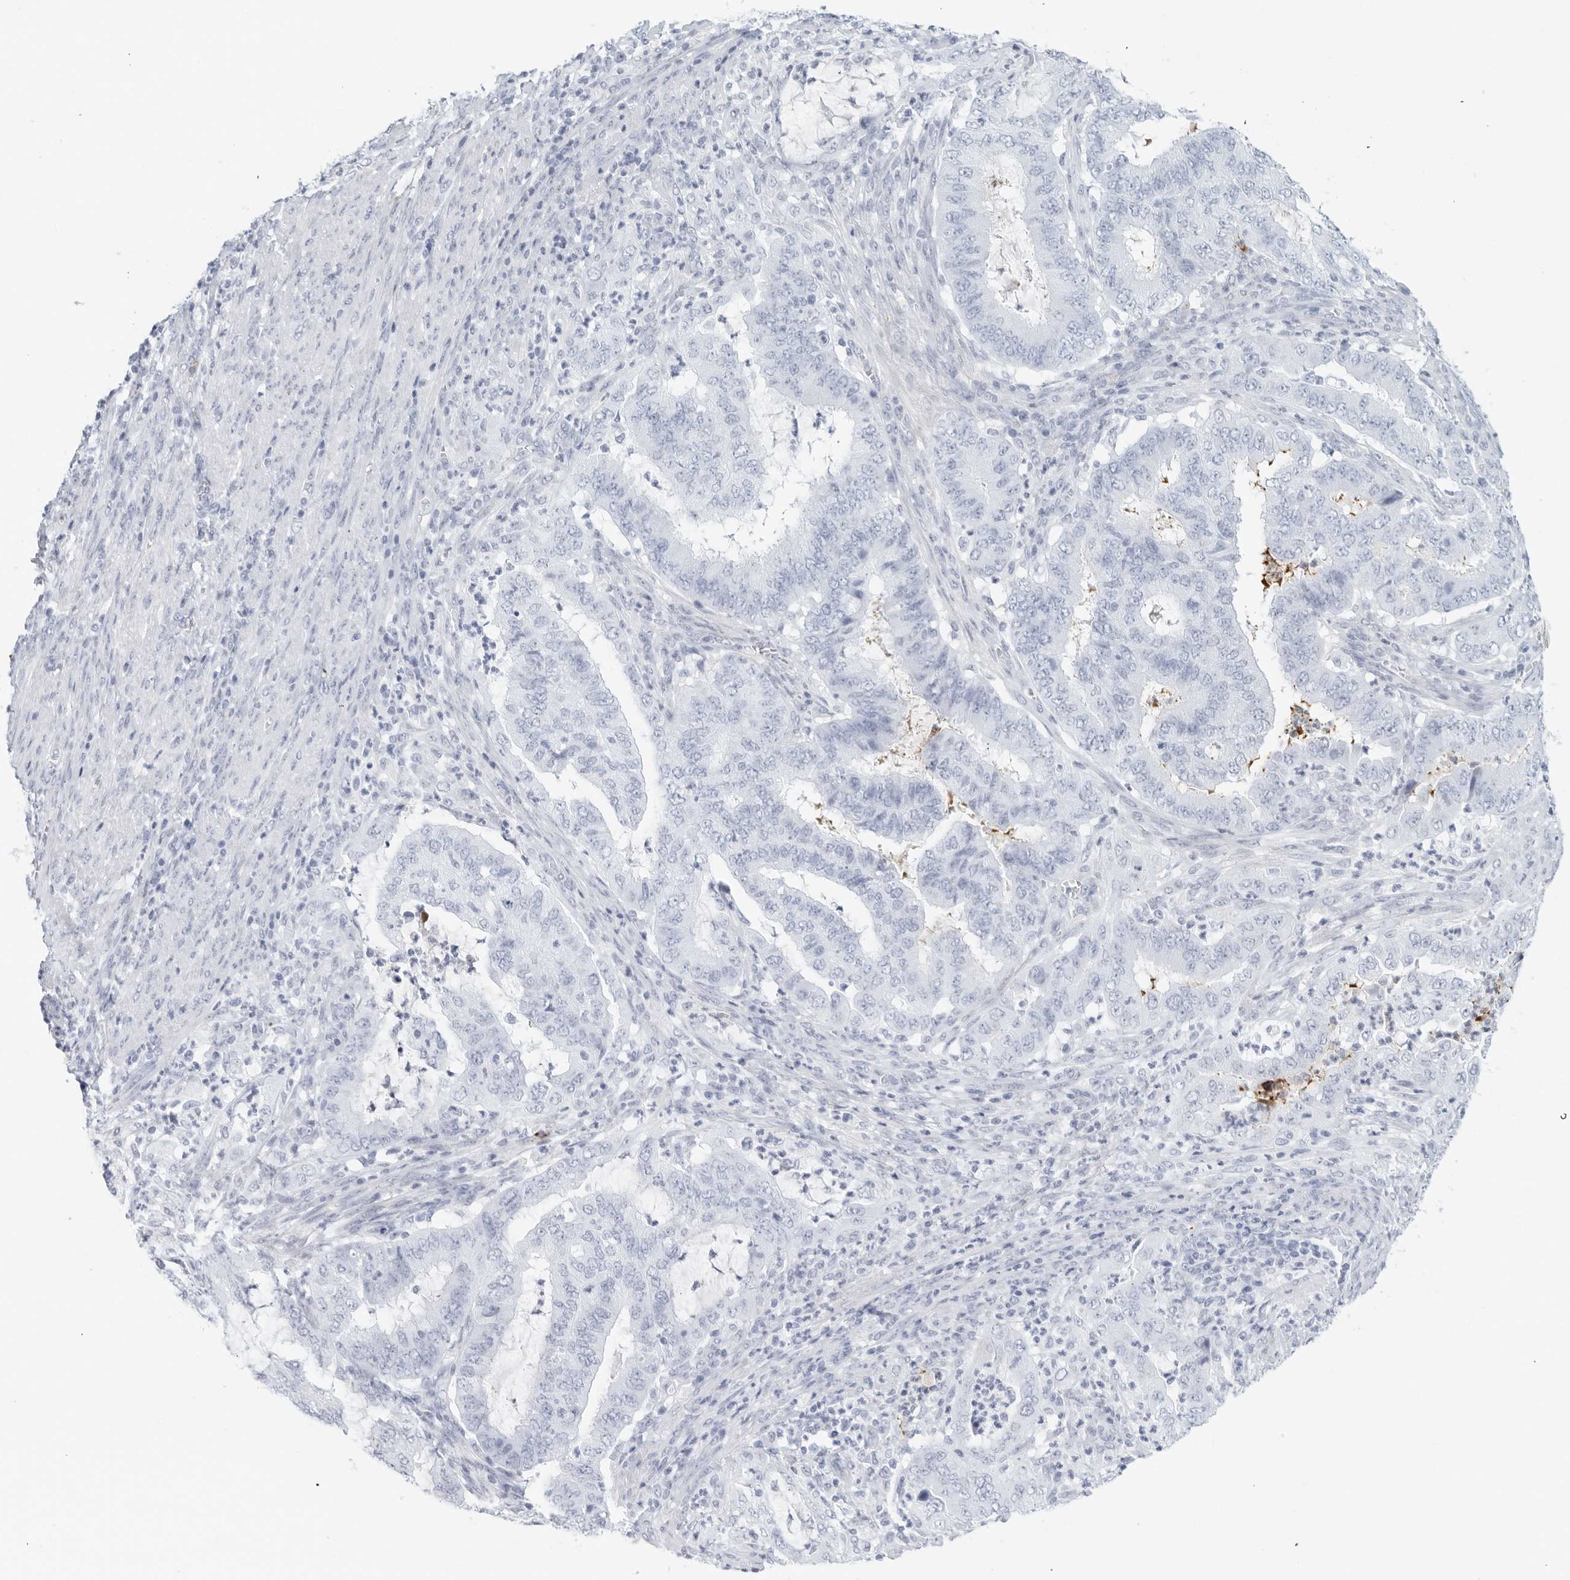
{"staining": {"intensity": "negative", "quantity": "none", "location": "none"}, "tissue": "endometrial cancer", "cell_type": "Tumor cells", "image_type": "cancer", "snomed": [{"axis": "morphology", "description": "Adenocarcinoma, NOS"}, {"axis": "topography", "description": "Endometrium"}], "caption": "IHC histopathology image of neoplastic tissue: endometrial adenocarcinoma stained with DAB (3,3'-diaminobenzidine) demonstrates no significant protein staining in tumor cells.", "gene": "FGG", "patient": {"sex": "female", "age": 51}}